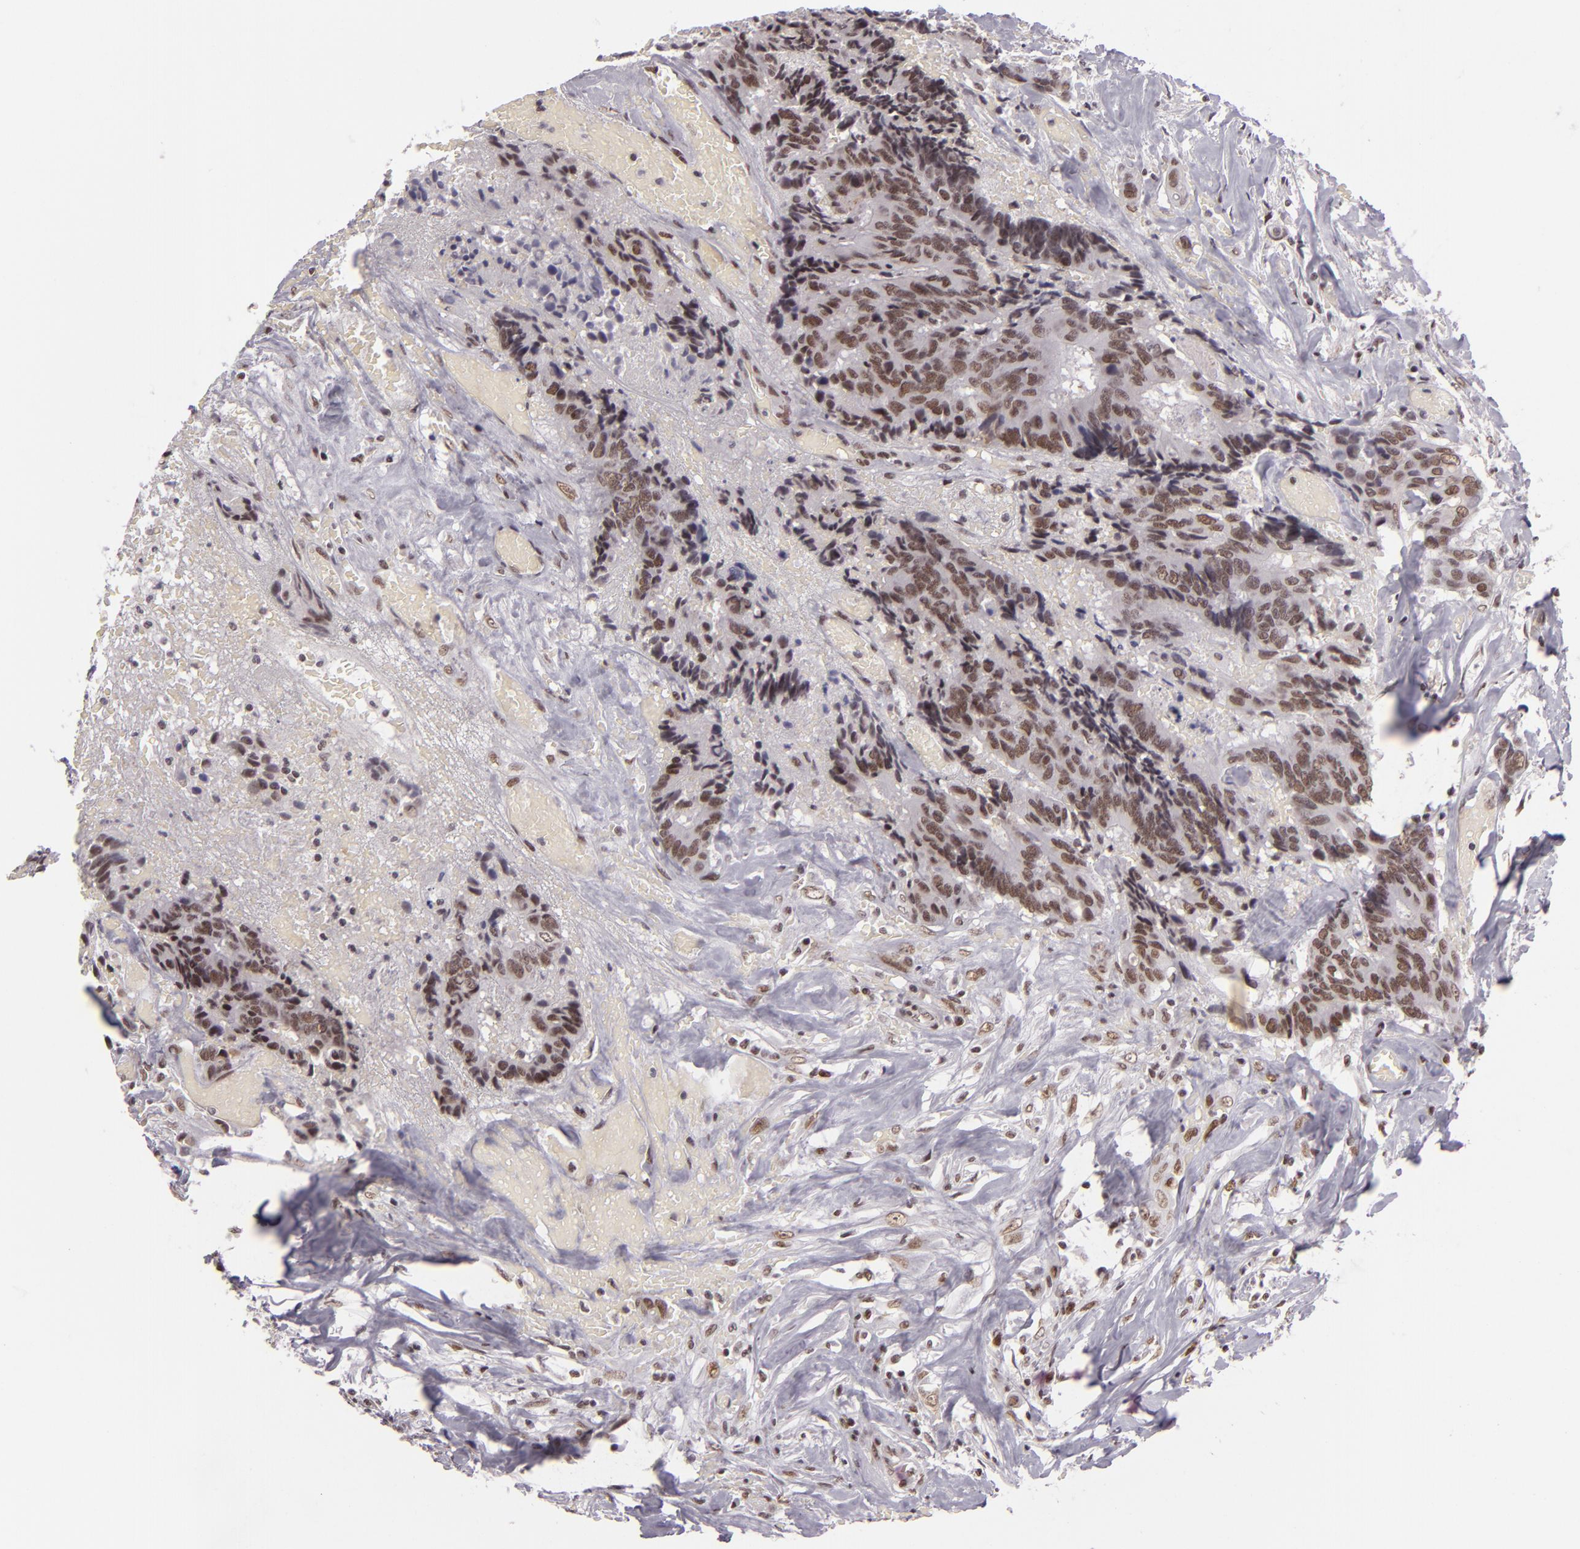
{"staining": {"intensity": "moderate", "quantity": ">75%", "location": "nuclear"}, "tissue": "colorectal cancer", "cell_type": "Tumor cells", "image_type": "cancer", "snomed": [{"axis": "morphology", "description": "Adenocarcinoma, NOS"}, {"axis": "topography", "description": "Rectum"}], "caption": "Moderate nuclear positivity is seen in about >75% of tumor cells in adenocarcinoma (colorectal).", "gene": "BRD8", "patient": {"sex": "male", "age": 55}}